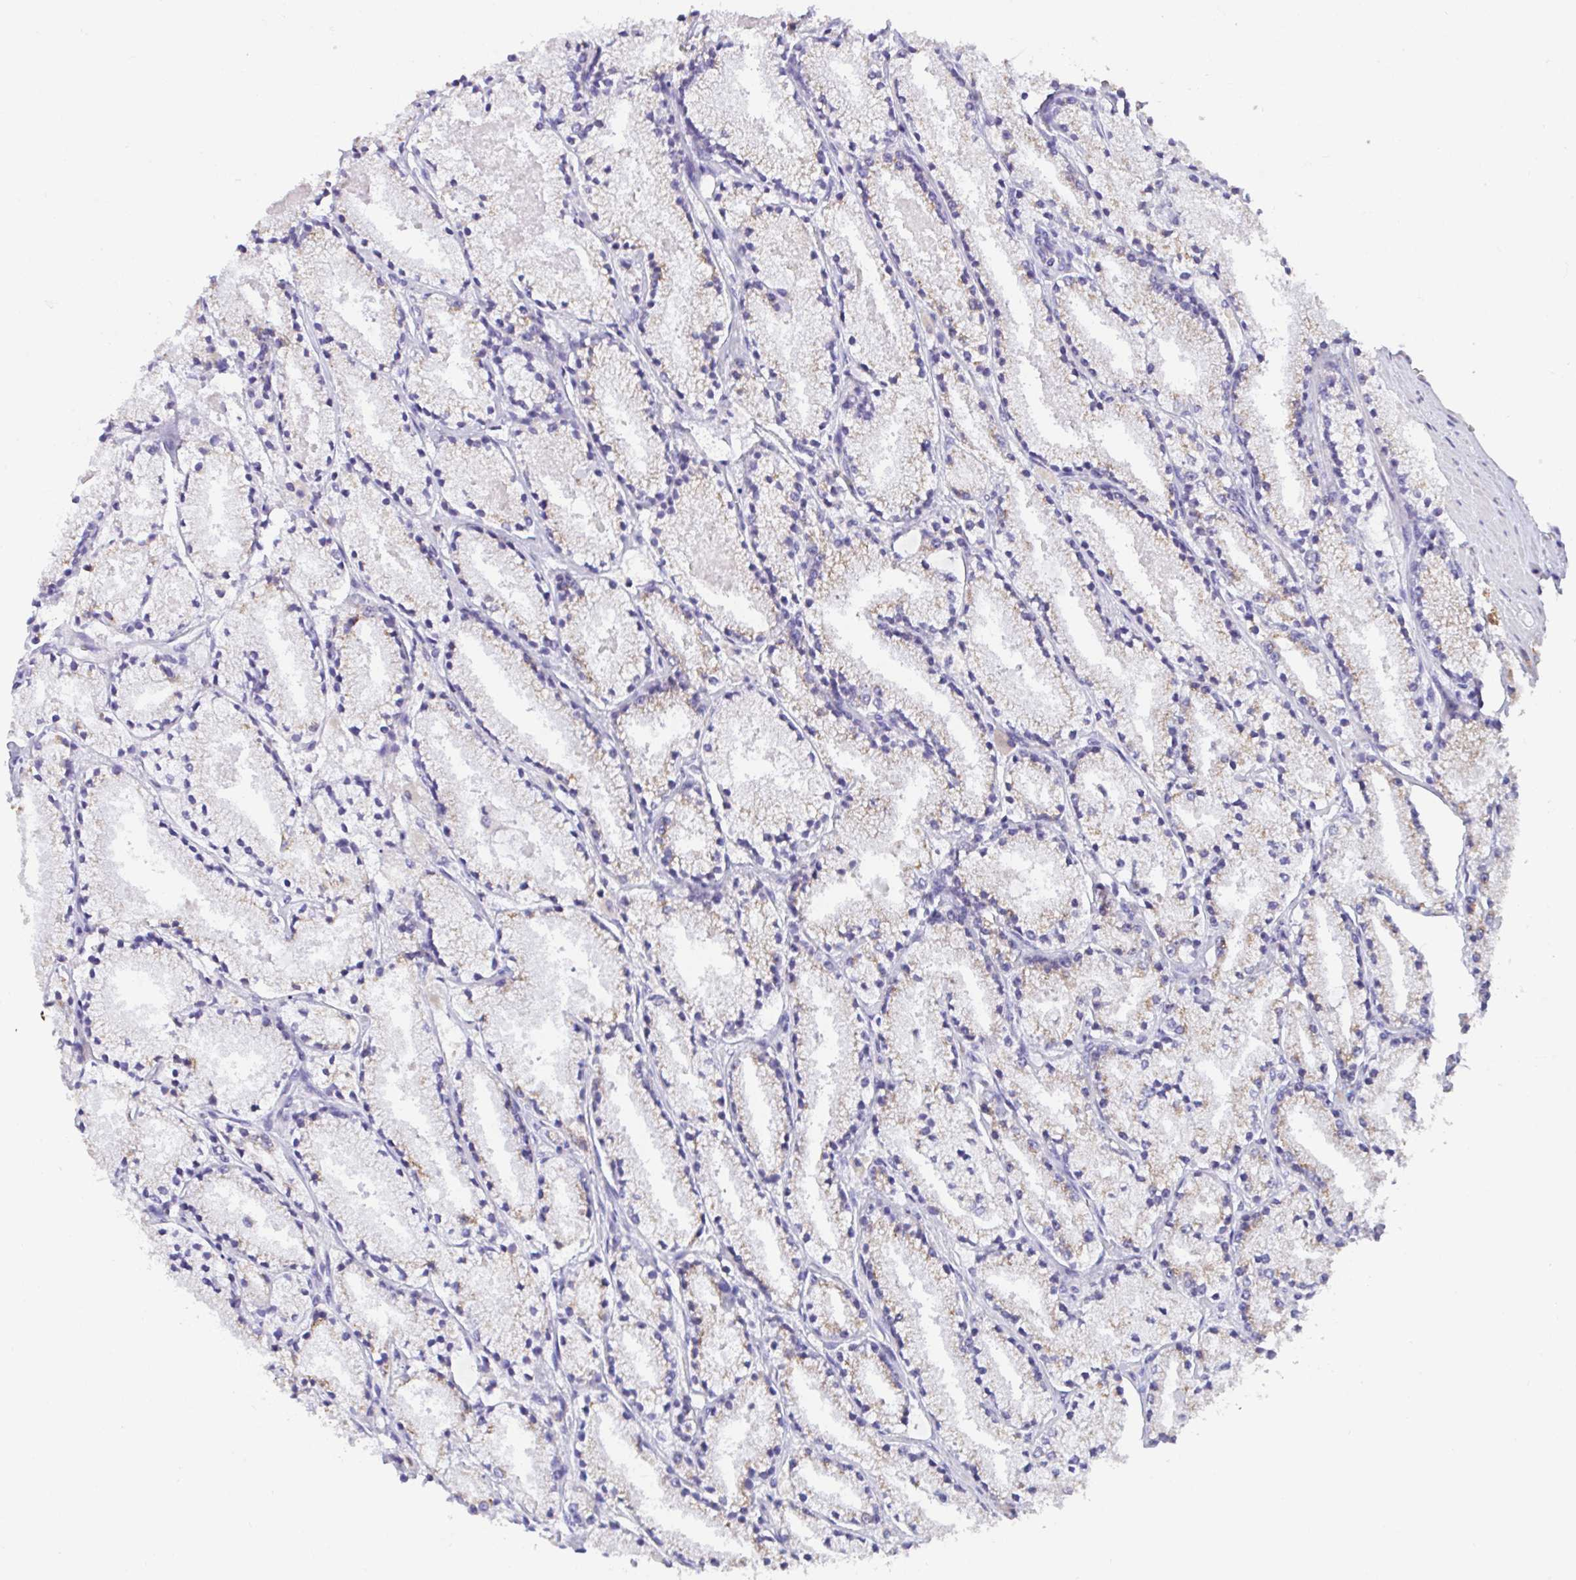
{"staining": {"intensity": "weak", "quantity": "<25%", "location": "cytoplasmic/membranous"}, "tissue": "prostate cancer", "cell_type": "Tumor cells", "image_type": "cancer", "snomed": [{"axis": "morphology", "description": "Adenocarcinoma, High grade"}, {"axis": "topography", "description": "Prostate"}], "caption": "The immunohistochemistry (IHC) photomicrograph has no significant expression in tumor cells of prostate high-grade adenocarcinoma tissue. The staining was performed using DAB to visualize the protein expression in brown, while the nuclei were stained in blue with hematoxylin (Magnification: 20x).", "gene": "MIA3", "patient": {"sex": "male", "age": 63}}